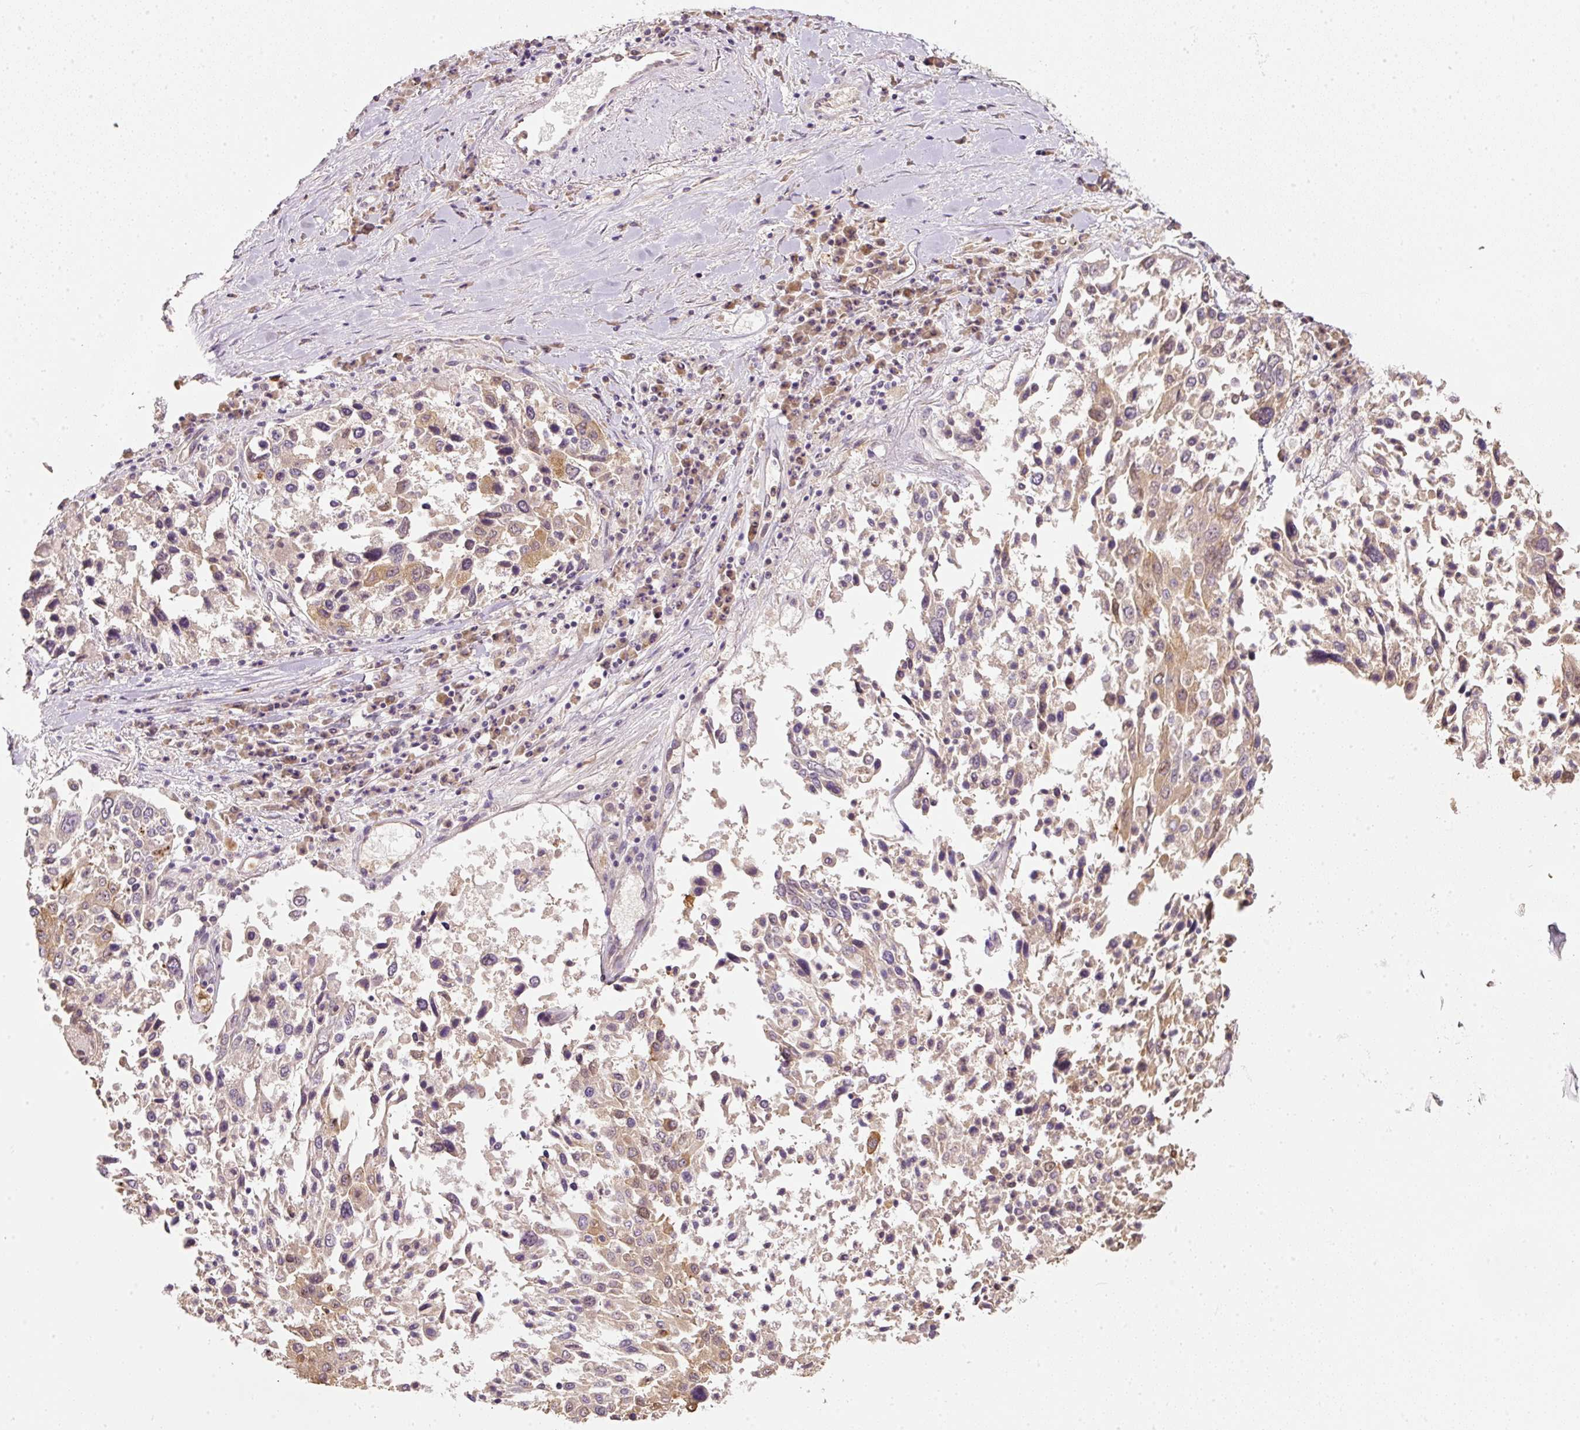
{"staining": {"intensity": "weak", "quantity": "25%-75%", "location": "cytoplasmic/membranous"}, "tissue": "lung cancer", "cell_type": "Tumor cells", "image_type": "cancer", "snomed": [{"axis": "morphology", "description": "Squamous cell carcinoma, NOS"}, {"axis": "topography", "description": "Lung"}], "caption": "An immunohistochemistry (IHC) image of tumor tissue is shown. Protein staining in brown shows weak cytoplasmic/membranous positivity in lung cancer (squamous cell carcinoma) within tumor cells. Immunohistochemistry (ihc) stains the protein of interest in brown and the nuclei are stained blue.", "gene": "CTTNBP2", "patient": {"sex": "male", "age": 65}}